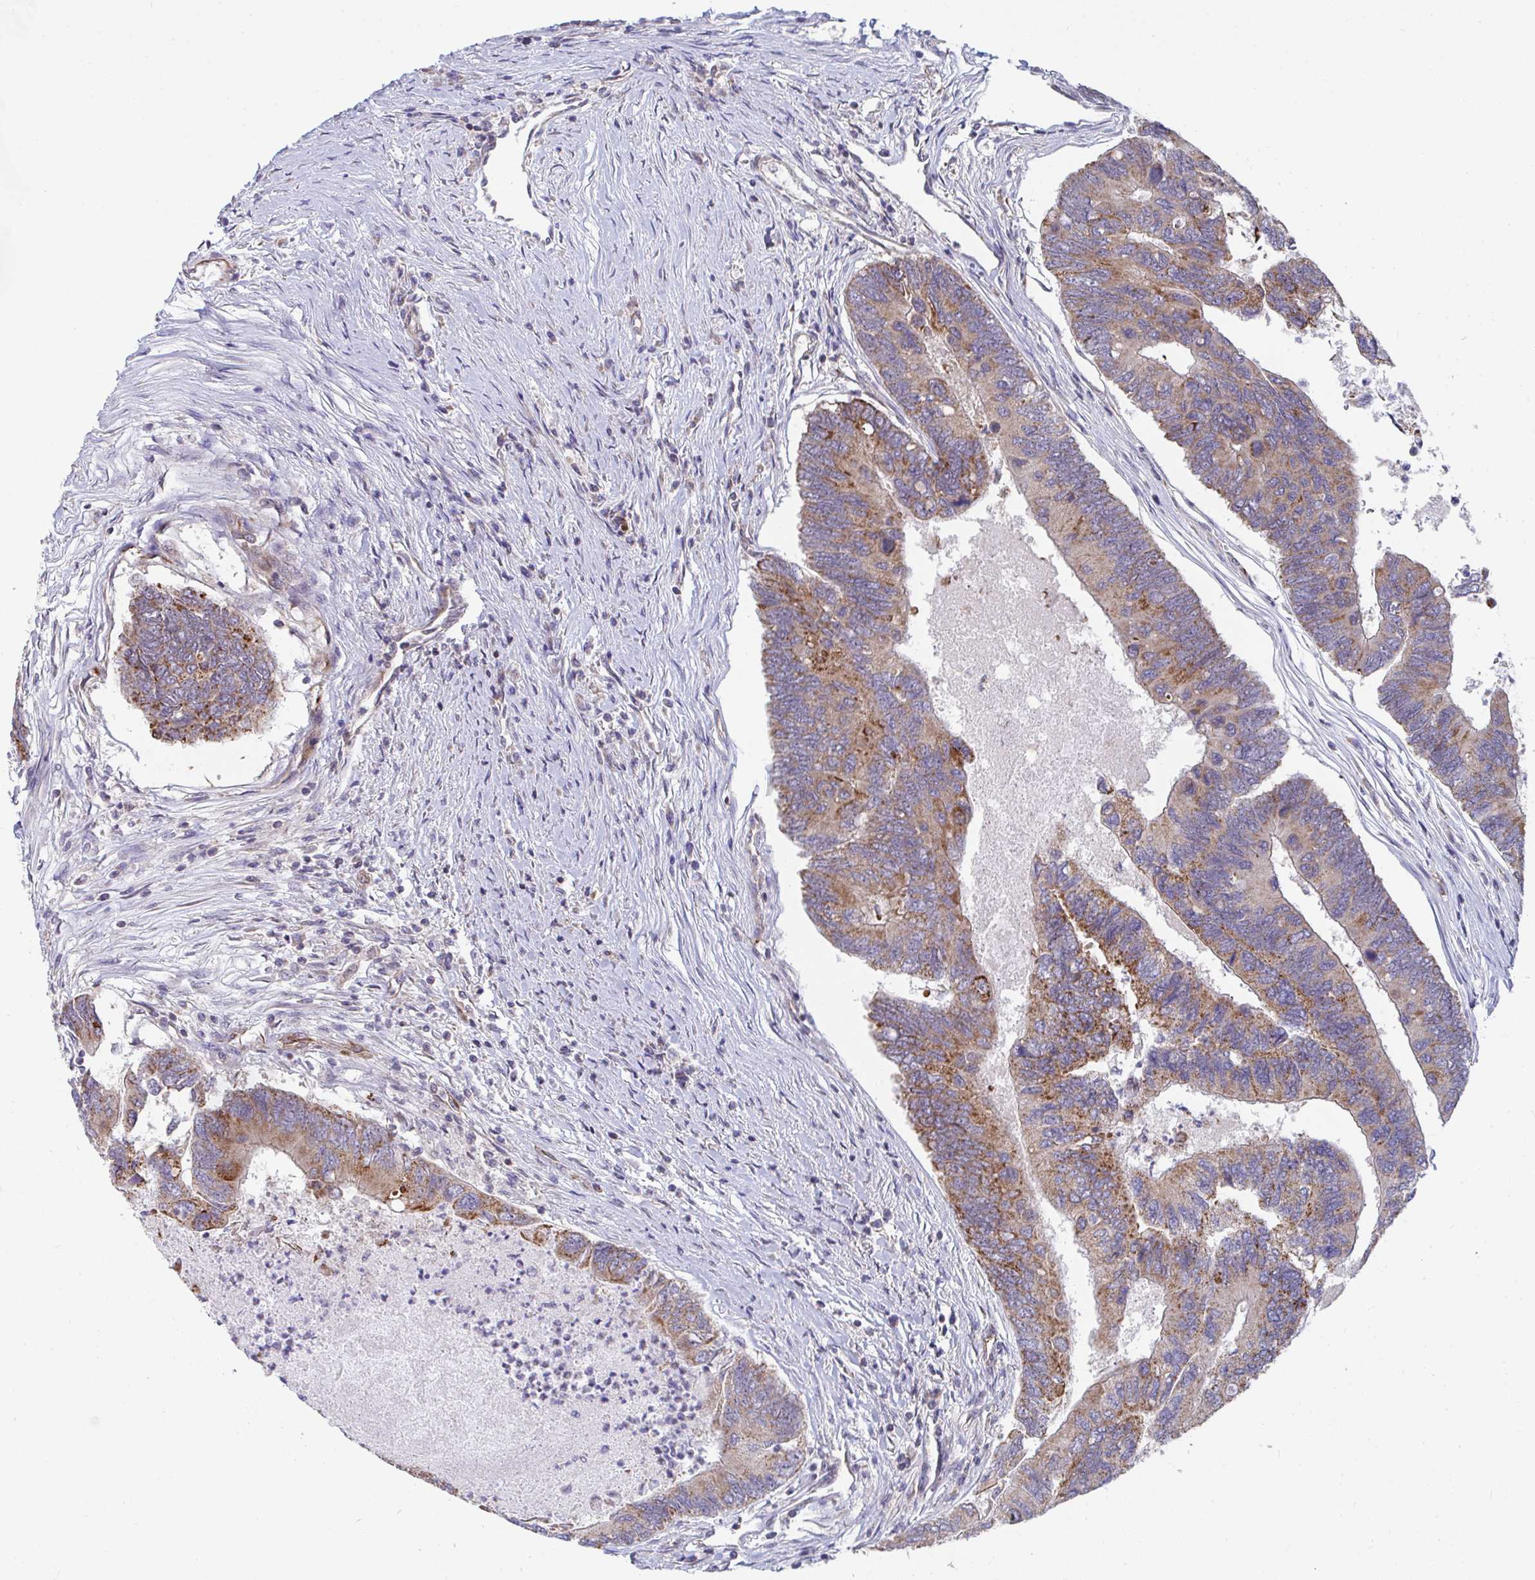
{"staining": {"intensity": "moderate", "quantity": ">75%", "location": "cytoplasmic/membranous"}, "tissue": "colorectal cancer", "cell_type": "Tumor cells", "image_type": "cancer", "snomed": [{"axis": "morphology", "description": "Adenocarcinoma, NOS"}, {"axis": "topography", "description": "Colon"}], "caption": "Human colorectal cancer stained with a brown dye shows moderate cytoplasmic/membranous positive staining in about >75% of tumor cells.", "gene": "EIF1AD", "patient": {"sex": "female", "age": 67}}